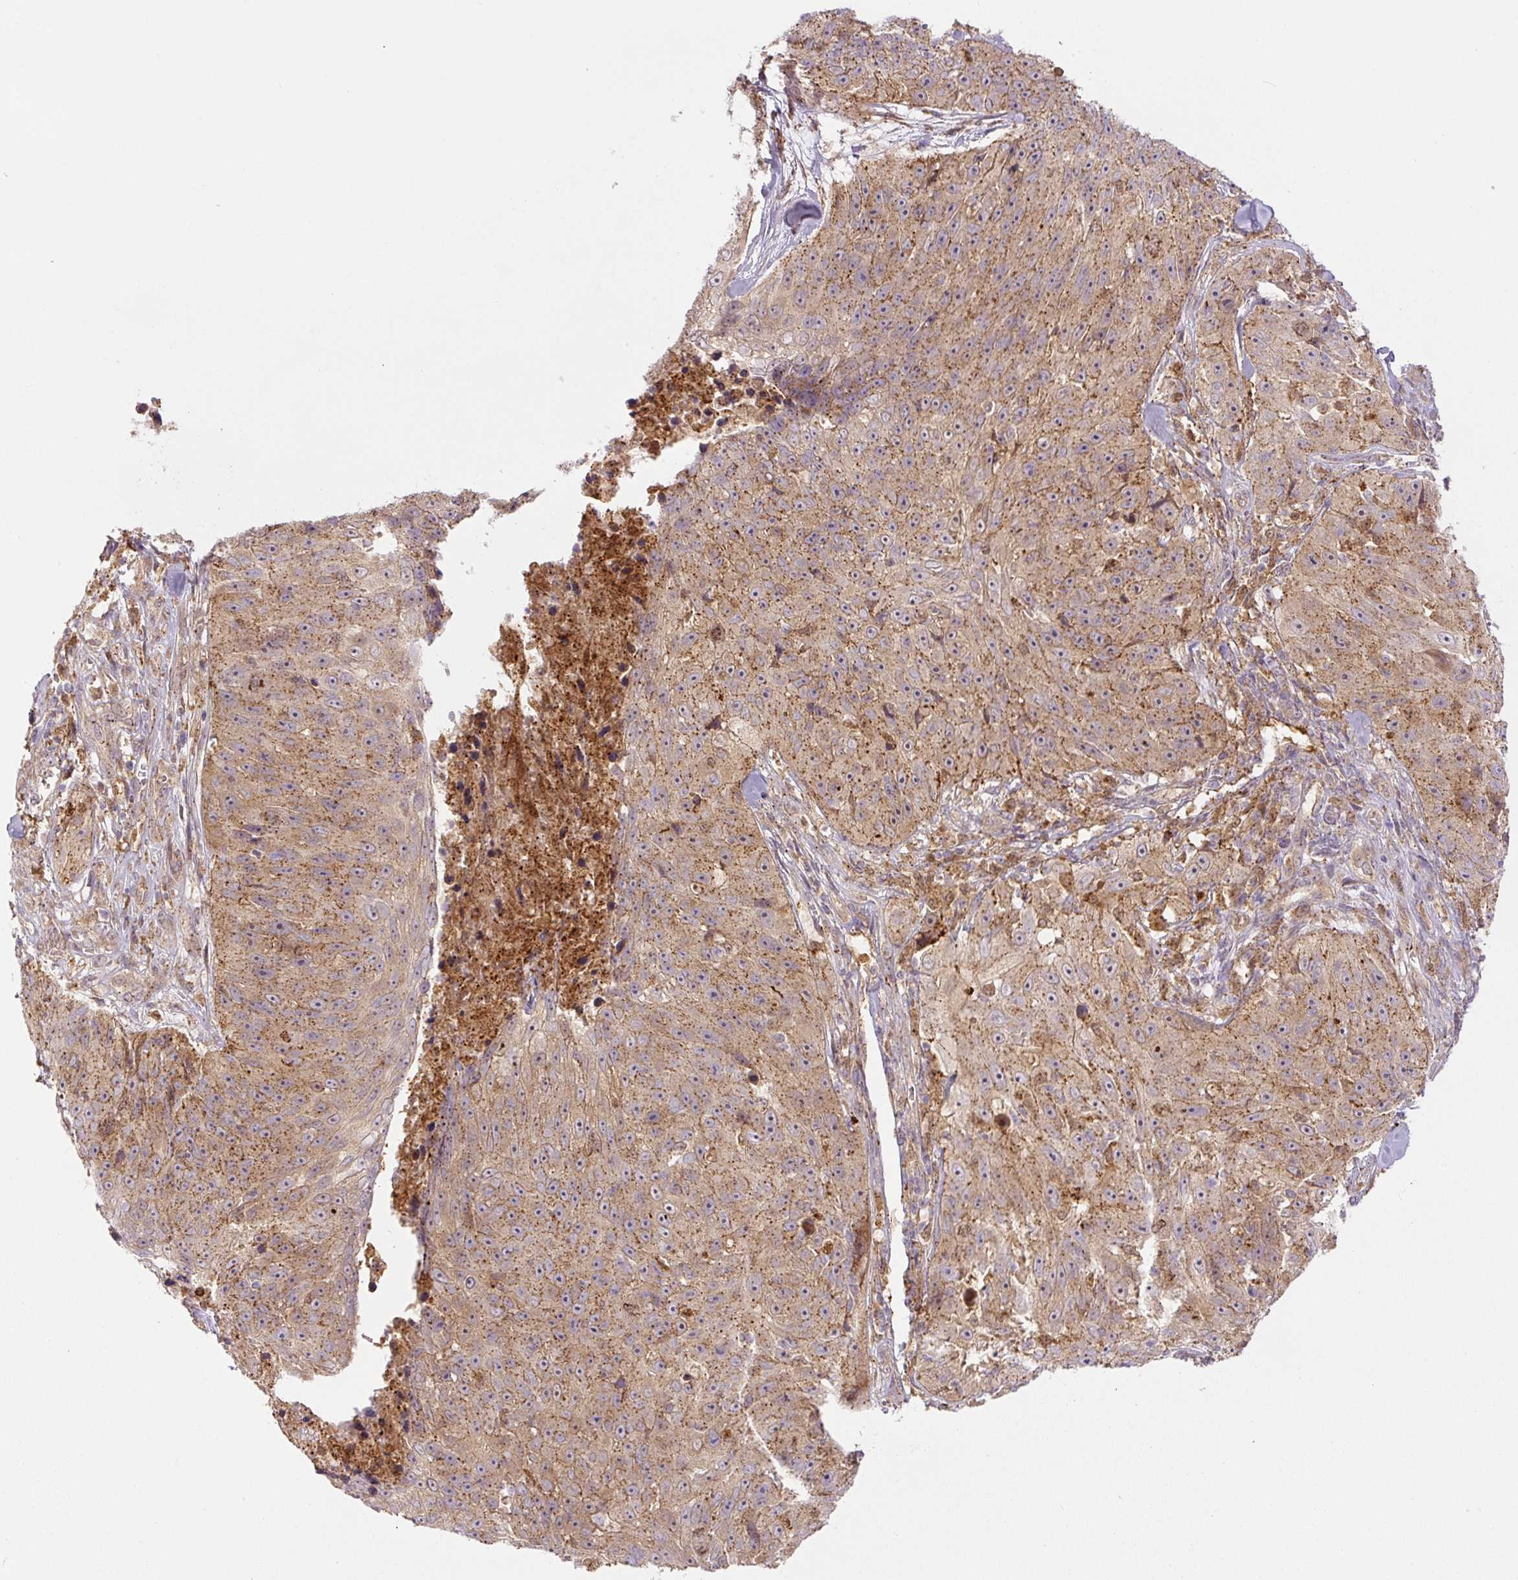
{"staining": {"intensity": "moderate", "quantity": ">75%", "location": "cytoplasmic/membranous"}, "tissue": "skin cancer", "cell_type": "Tumor cells", "image_type": "cancer", "snomed": [{"axis": "morphology", "description": "Squamous cell carcinoma, NOS"}, {"axis": "topography", "description": "Skin"}], "caption": "Immunohistochemical staining of human skin cancer shows medium levels of moderate cytoplasmic/membranous positivity in about >75% of tumor cells.", "gene": "ZSWIM7", "patient": {"sex": "female", "age": 87}}